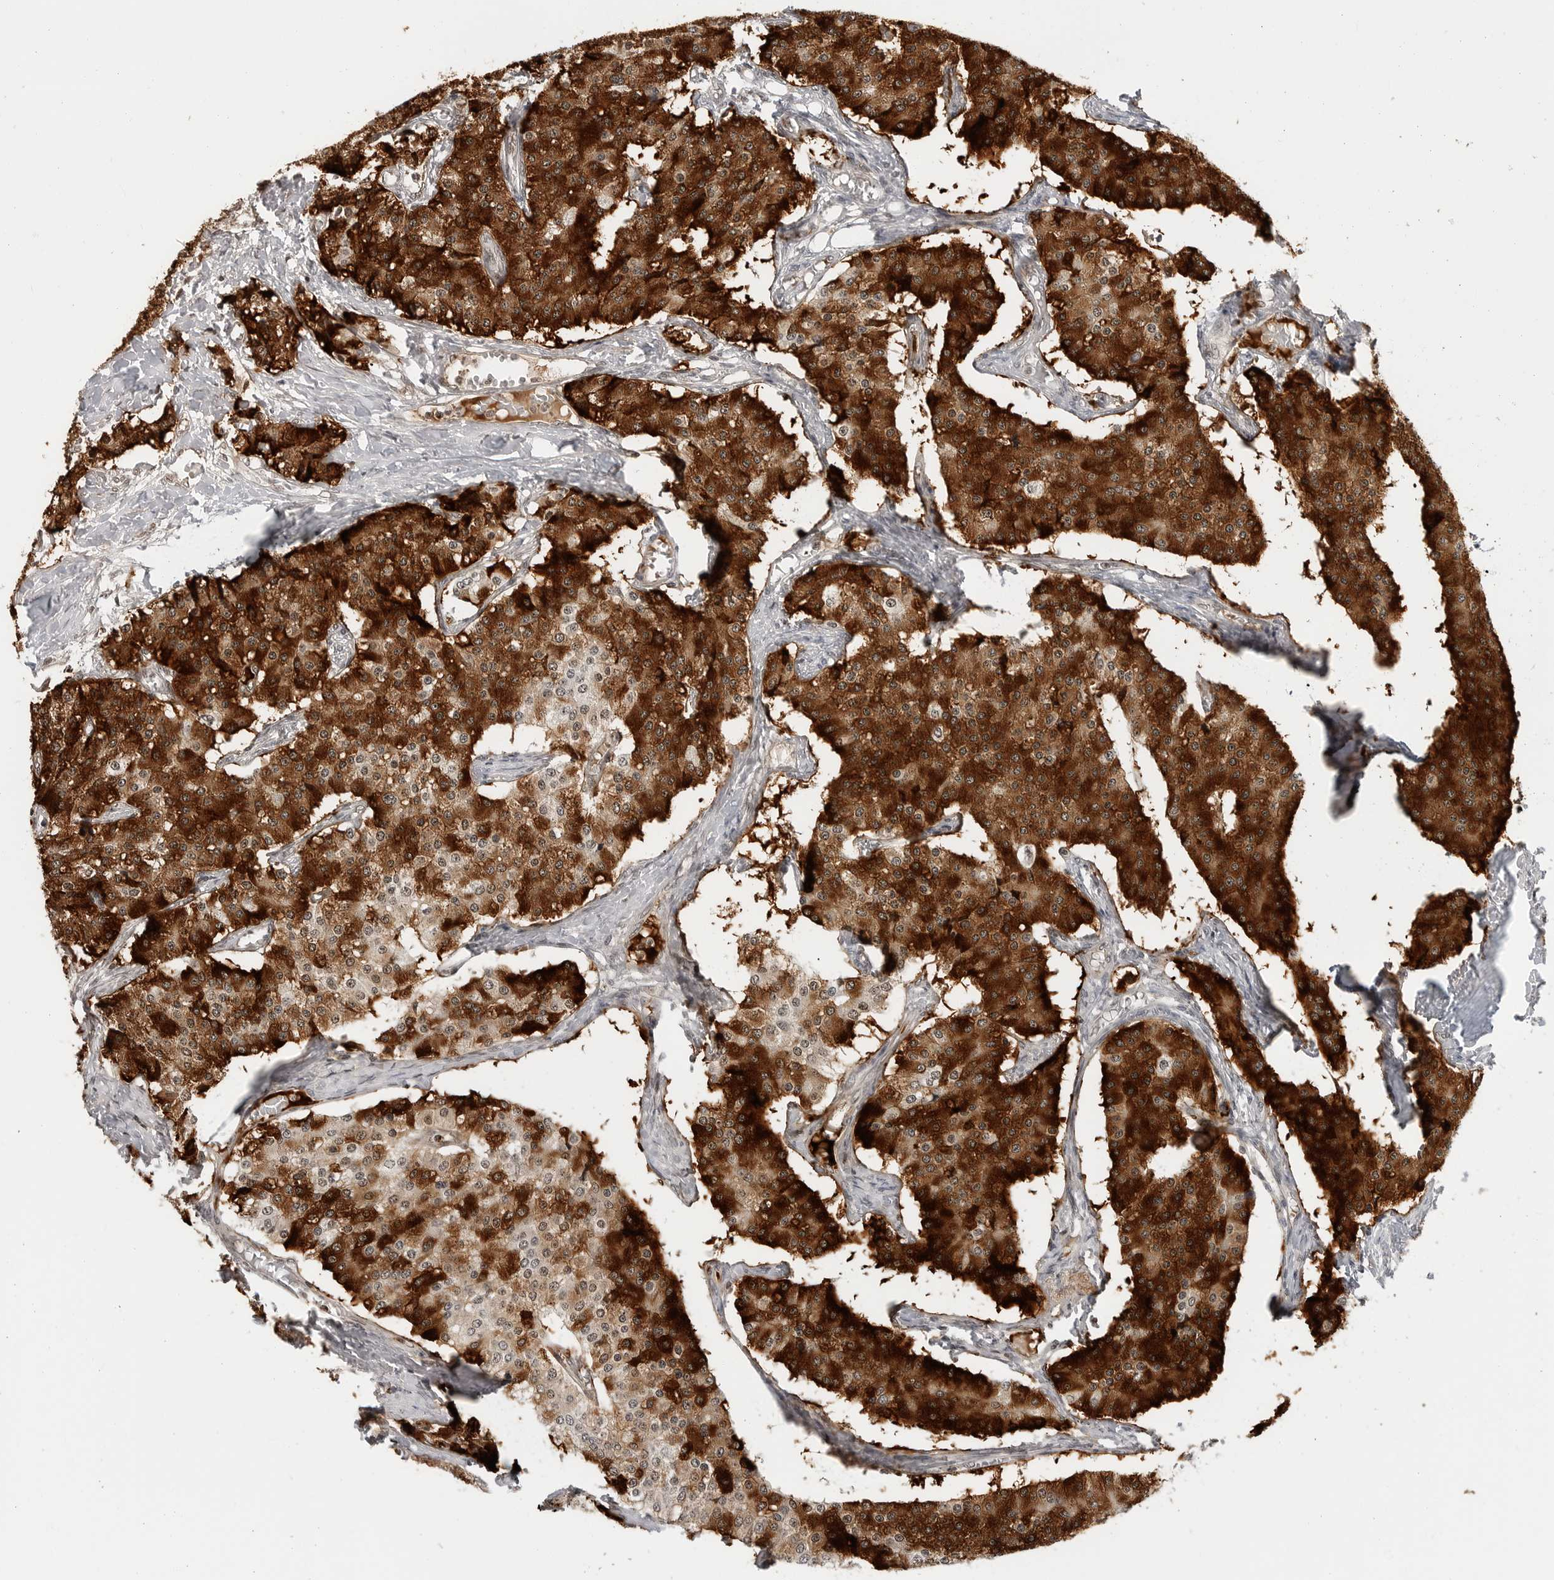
{"staining": {"intensity": "strong", "quantity": ">75%", "location": "cytoplasmic/membranous,nuclear"}, "tissue": "carcinoid", "cell_type": "Tumor cells", "image_type": "cancer", "snomed": [{"axis": "morphology", "description": "Carcinoid, malignant, NOS"}, {"axis": "topography", "description": "Colon"}], "caption": "Human malignant carcinoid stained with a protein marker reveals strong staining in tumor cells.", "gene": "C8orf33", "patient": {"sex": "female", "age": 52}}